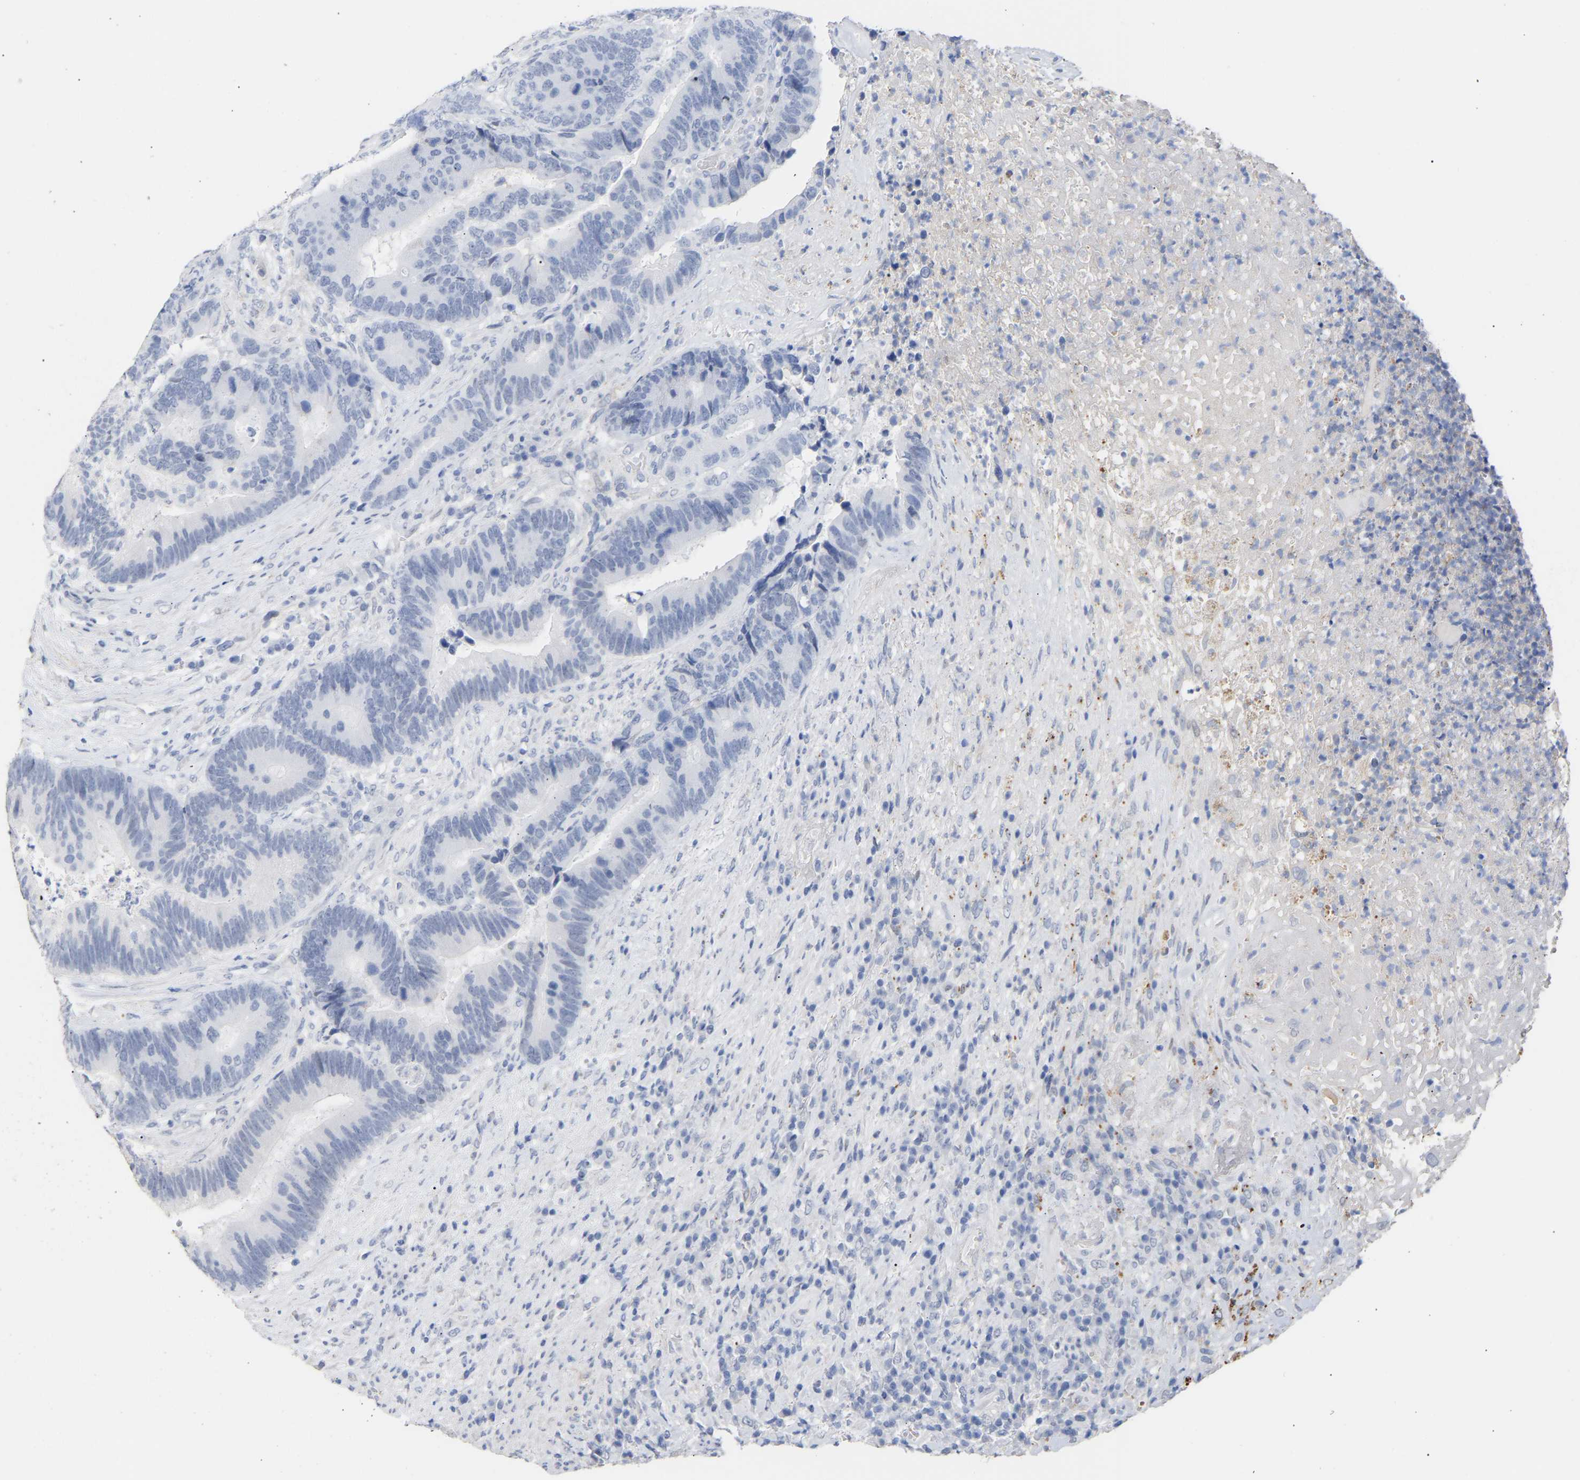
{"staining": {"intensity": "negative", "quantity": "none", "location": "none"}, "tissue": "colorectal cancer", "cell_type": "Tumor cells", "image_type": "cancer", "snomed": [{"axis": "morphology", "description": "Adenocarcinoma, NOS"}, {"axis": "topography", "description": "Rectum"}], "caption": "Human colorectal cancer (adenocarcinoma) stained for a protein using immunohistochemistry (IHC) shows no staining in tumor cells.", "gene": "AMPH", "patient": {"sex": "female", "age": 89}}